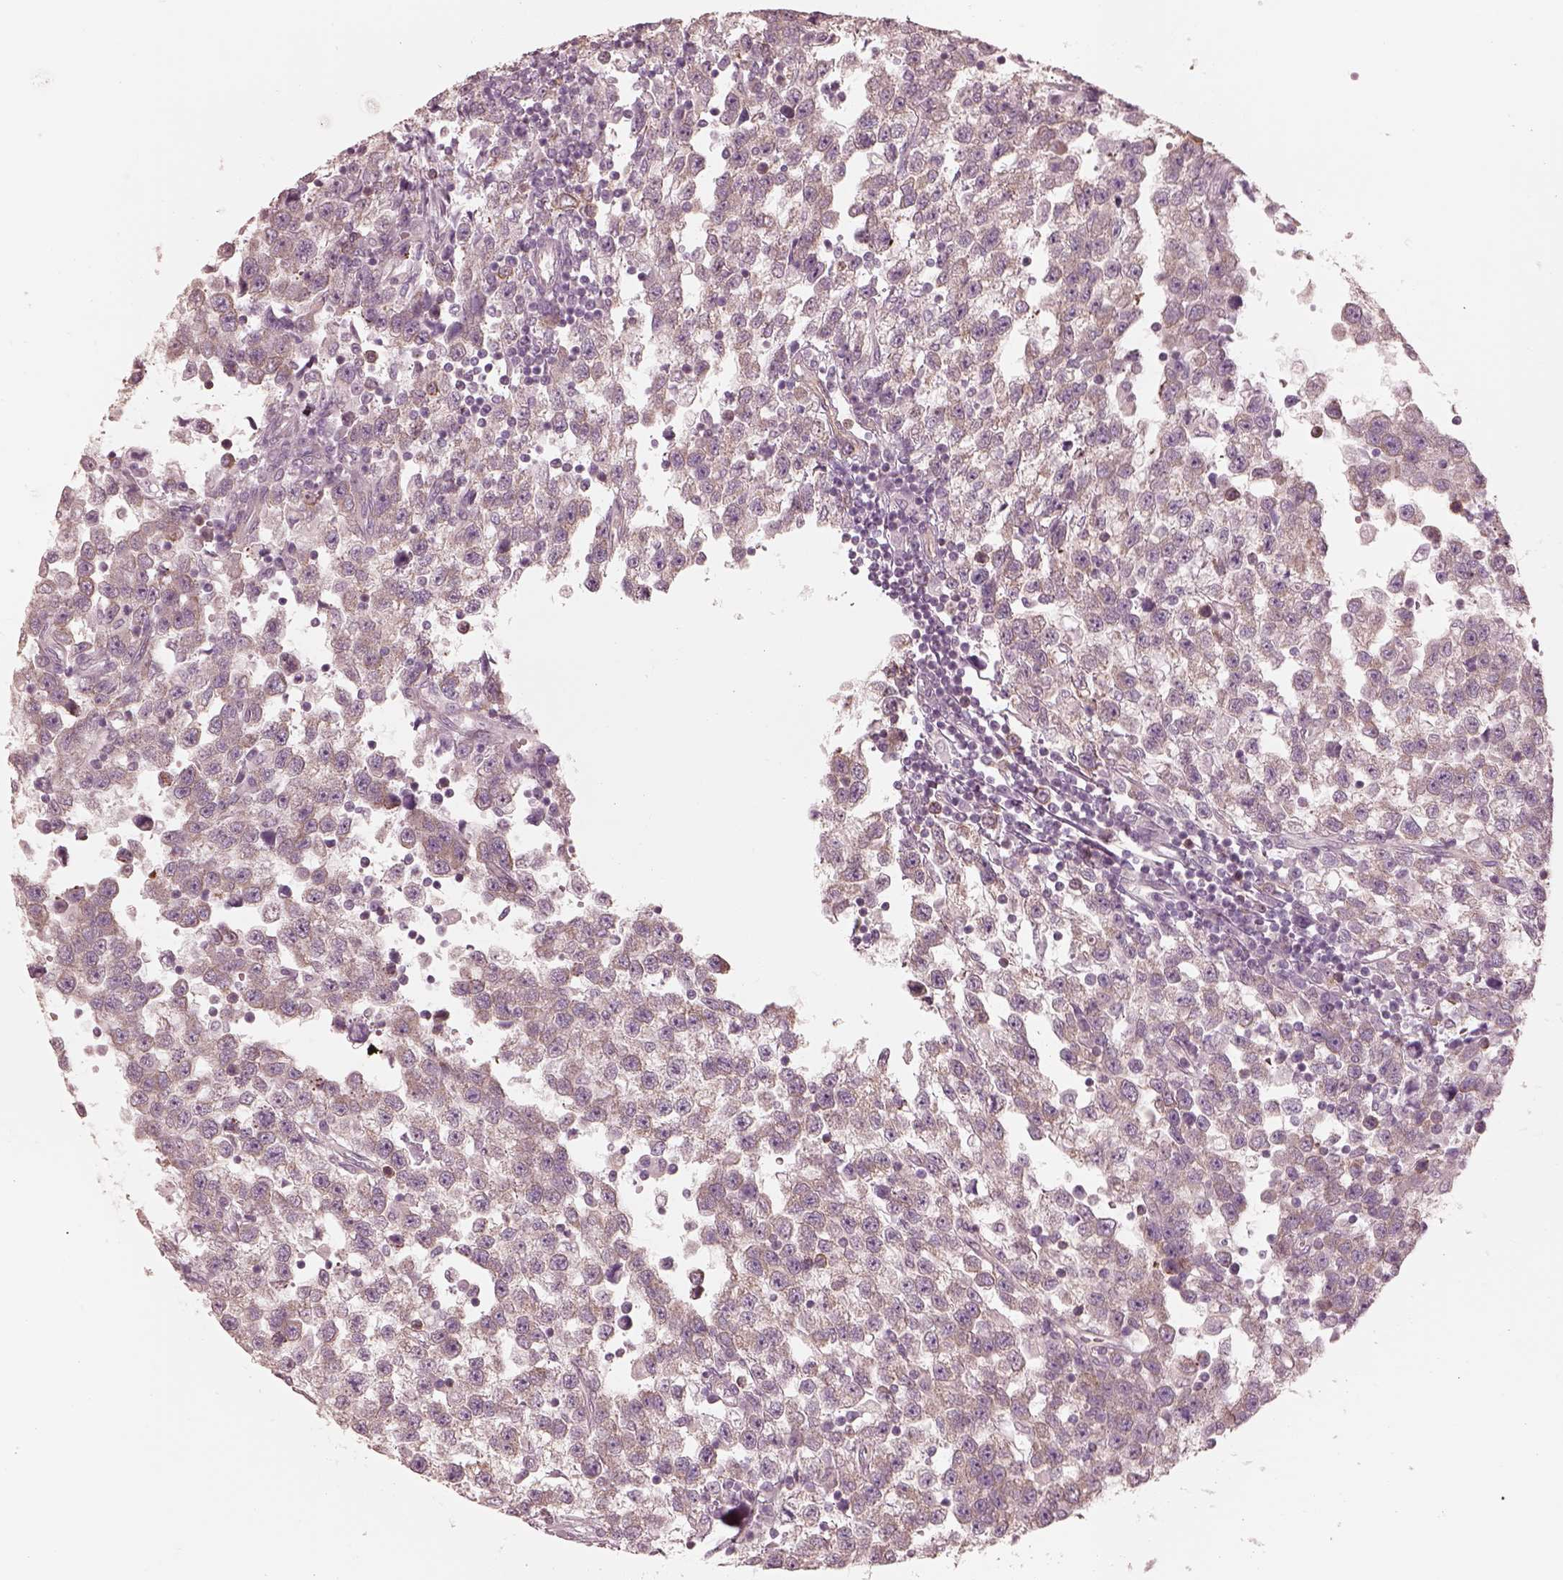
{"staining": {"intensity": "negative", "quantity": "none", "location": "none"}, "tissue": "testis cancer", "cell_type": "Tumor cells", "image_type": "cancer", "snomed": [{"axis": "morphology", "description": "Seminoma, NOS"}, {"axis": "topography", "description": "Testis"}], "caption": "Testis seminoma stained for a protein using IHC displays no staining tumor cells.", "gene": "RAB3C", "patient": {"sex": "male", "age": 34}}